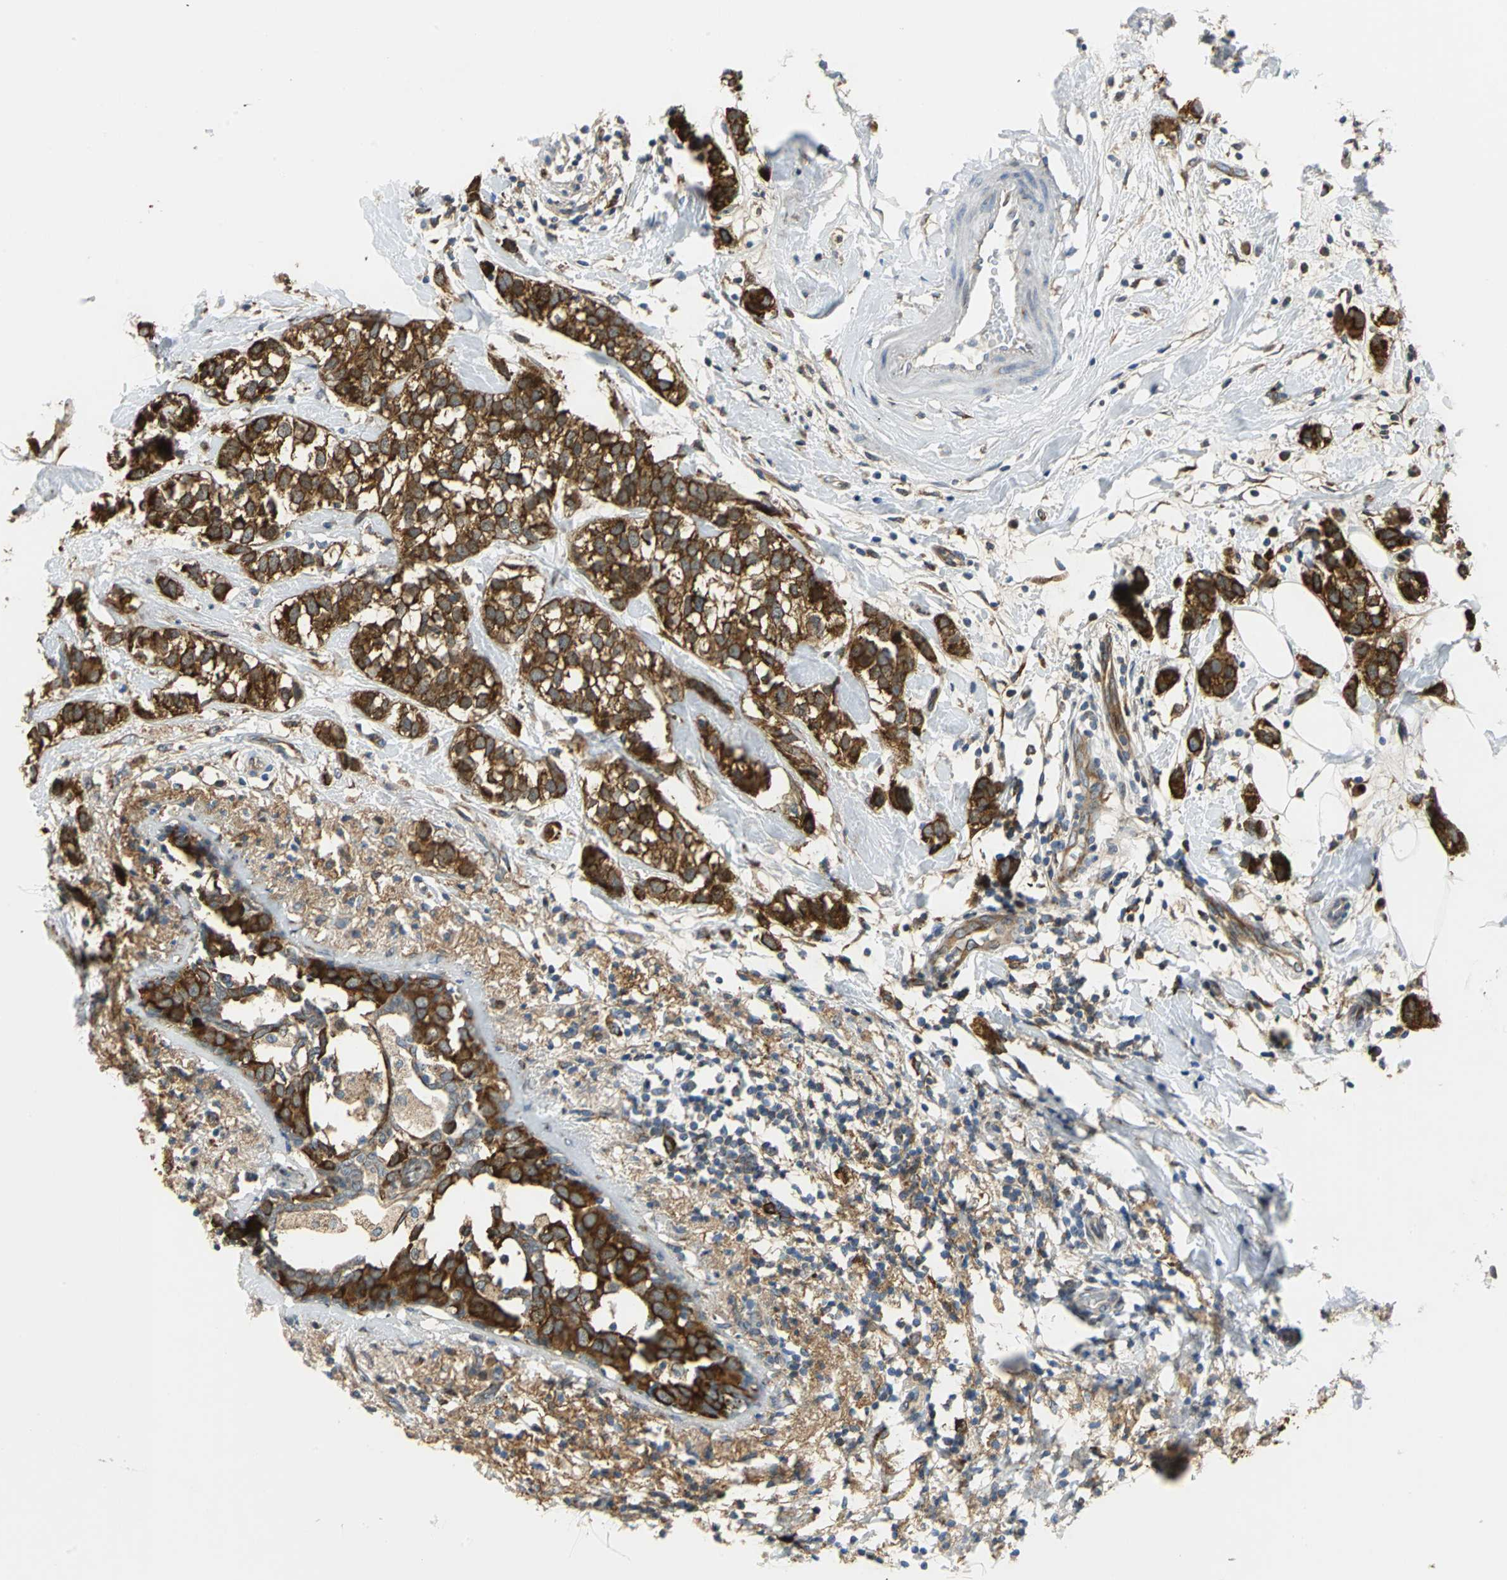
{"staining": {"intensity": "strong", "quantity": ">75%", "location": "cytoplasmic/membranous"}, "tissue": "breast cancer", "cell_type": "Tumor cells", "image_type": "cancer", "snomed": [{"axis": "morphology", "description": "Normal tissue, NOS"}, {"axis": "morphology", "description": "Duct carcinoma"}, {"axis": "topography", "description": "Breast"}], "caption": "Breast cancer stained with IHC reveals strong cytoplasmic/membranous expression in approximately >75% of tumor cells.", "gene": "YBX1", "patient": {"sex": "female", "age": 50}}